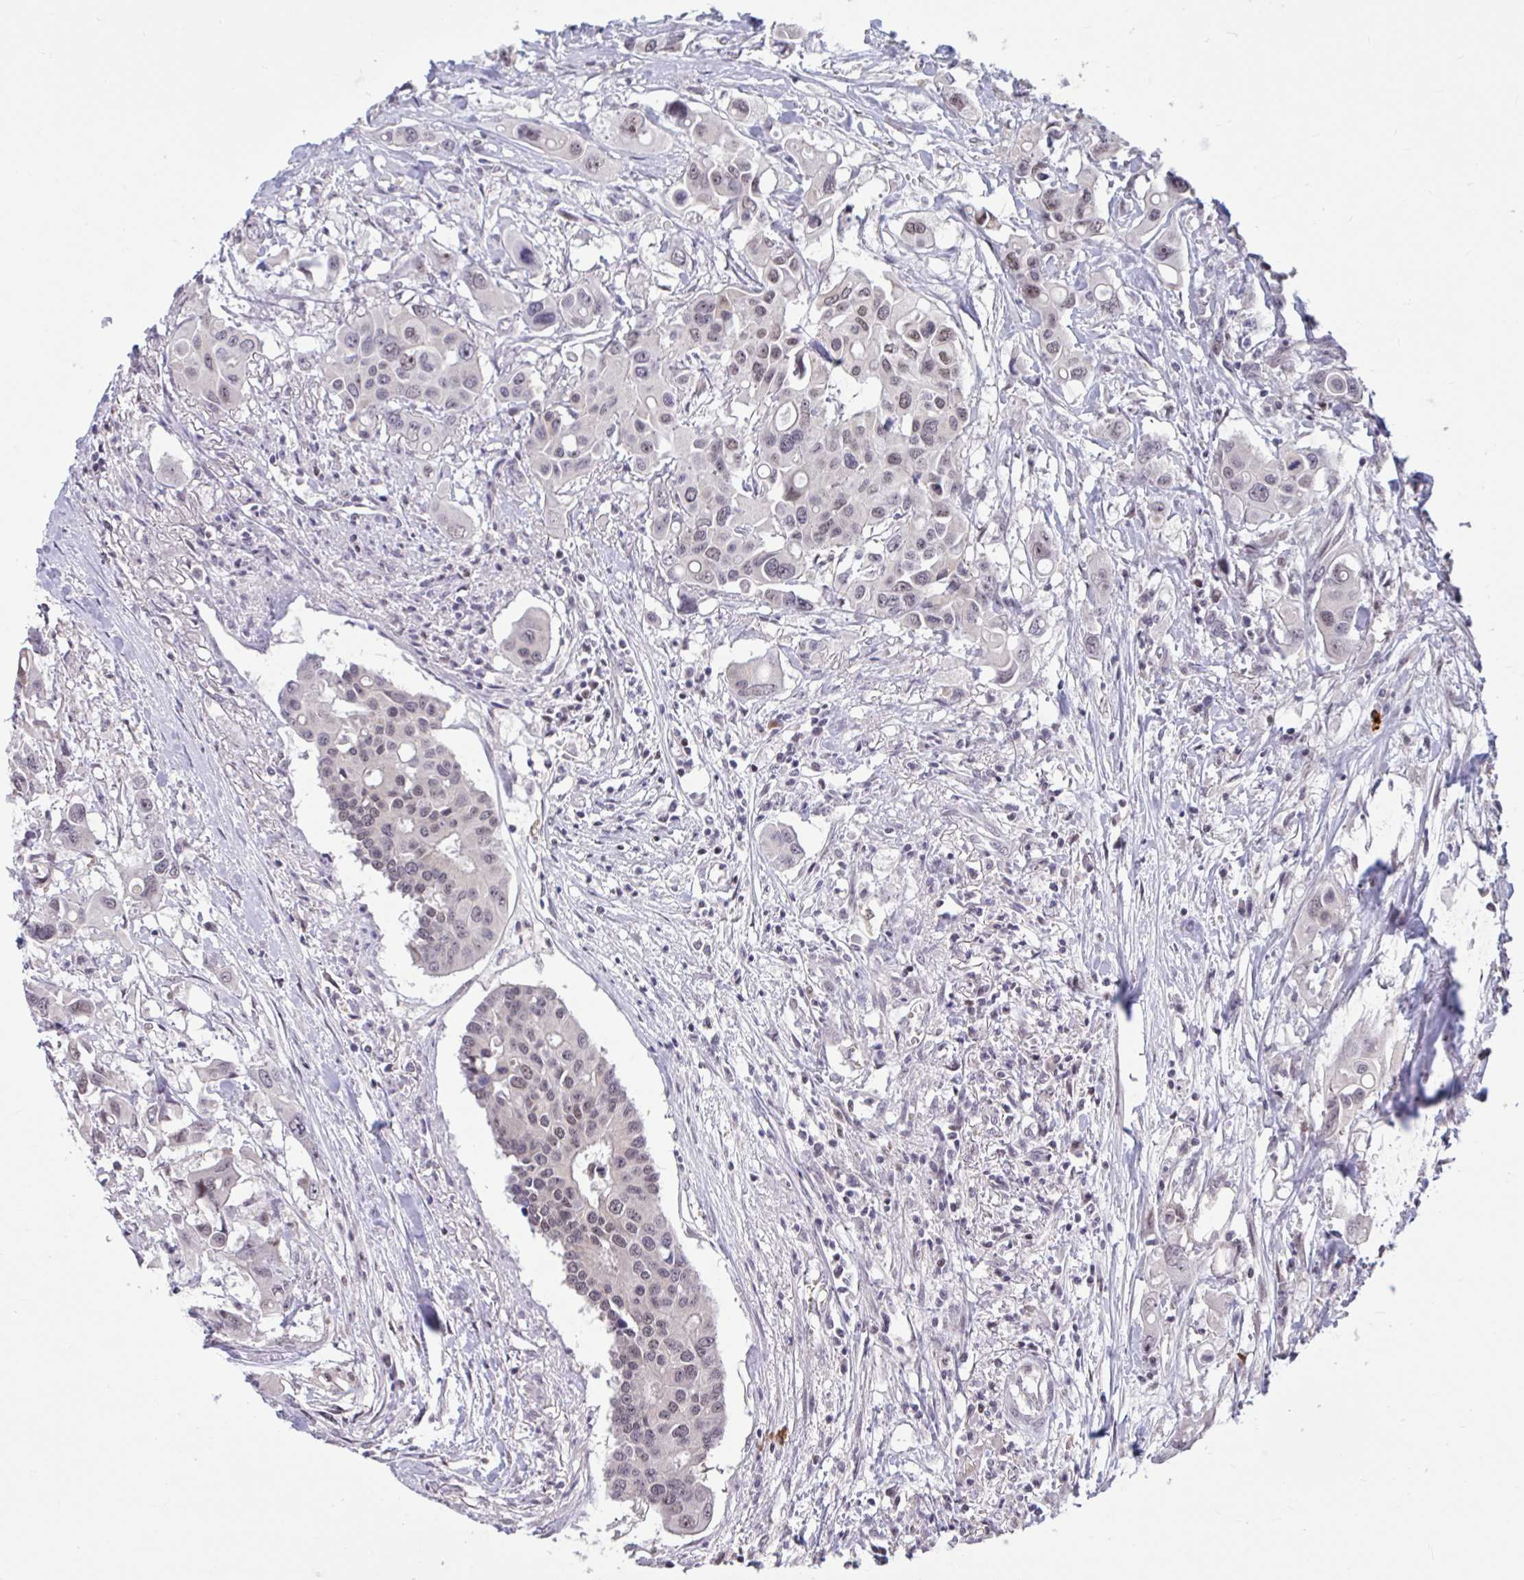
{"staining": {"intensity": "weak", "quantity": "25%-75%", "location": "nuclear"}, "tissue": "colorectal cancer", "cell_type": "Tumor cells", "image_type": "cancer", "snomed": [{"axis": "morphology", "description": "Adenocarcinoma, NOS"}, {"axis": "topography", "description": "Colon"}], "caption": "Tumor cells demonstrate low levels of weak nuclear positivity in about 25%-75% of cells in colorectal adenocarcinoma.", "gene": "ZNF414", "patient": {"sex": "male", "age": 77}}